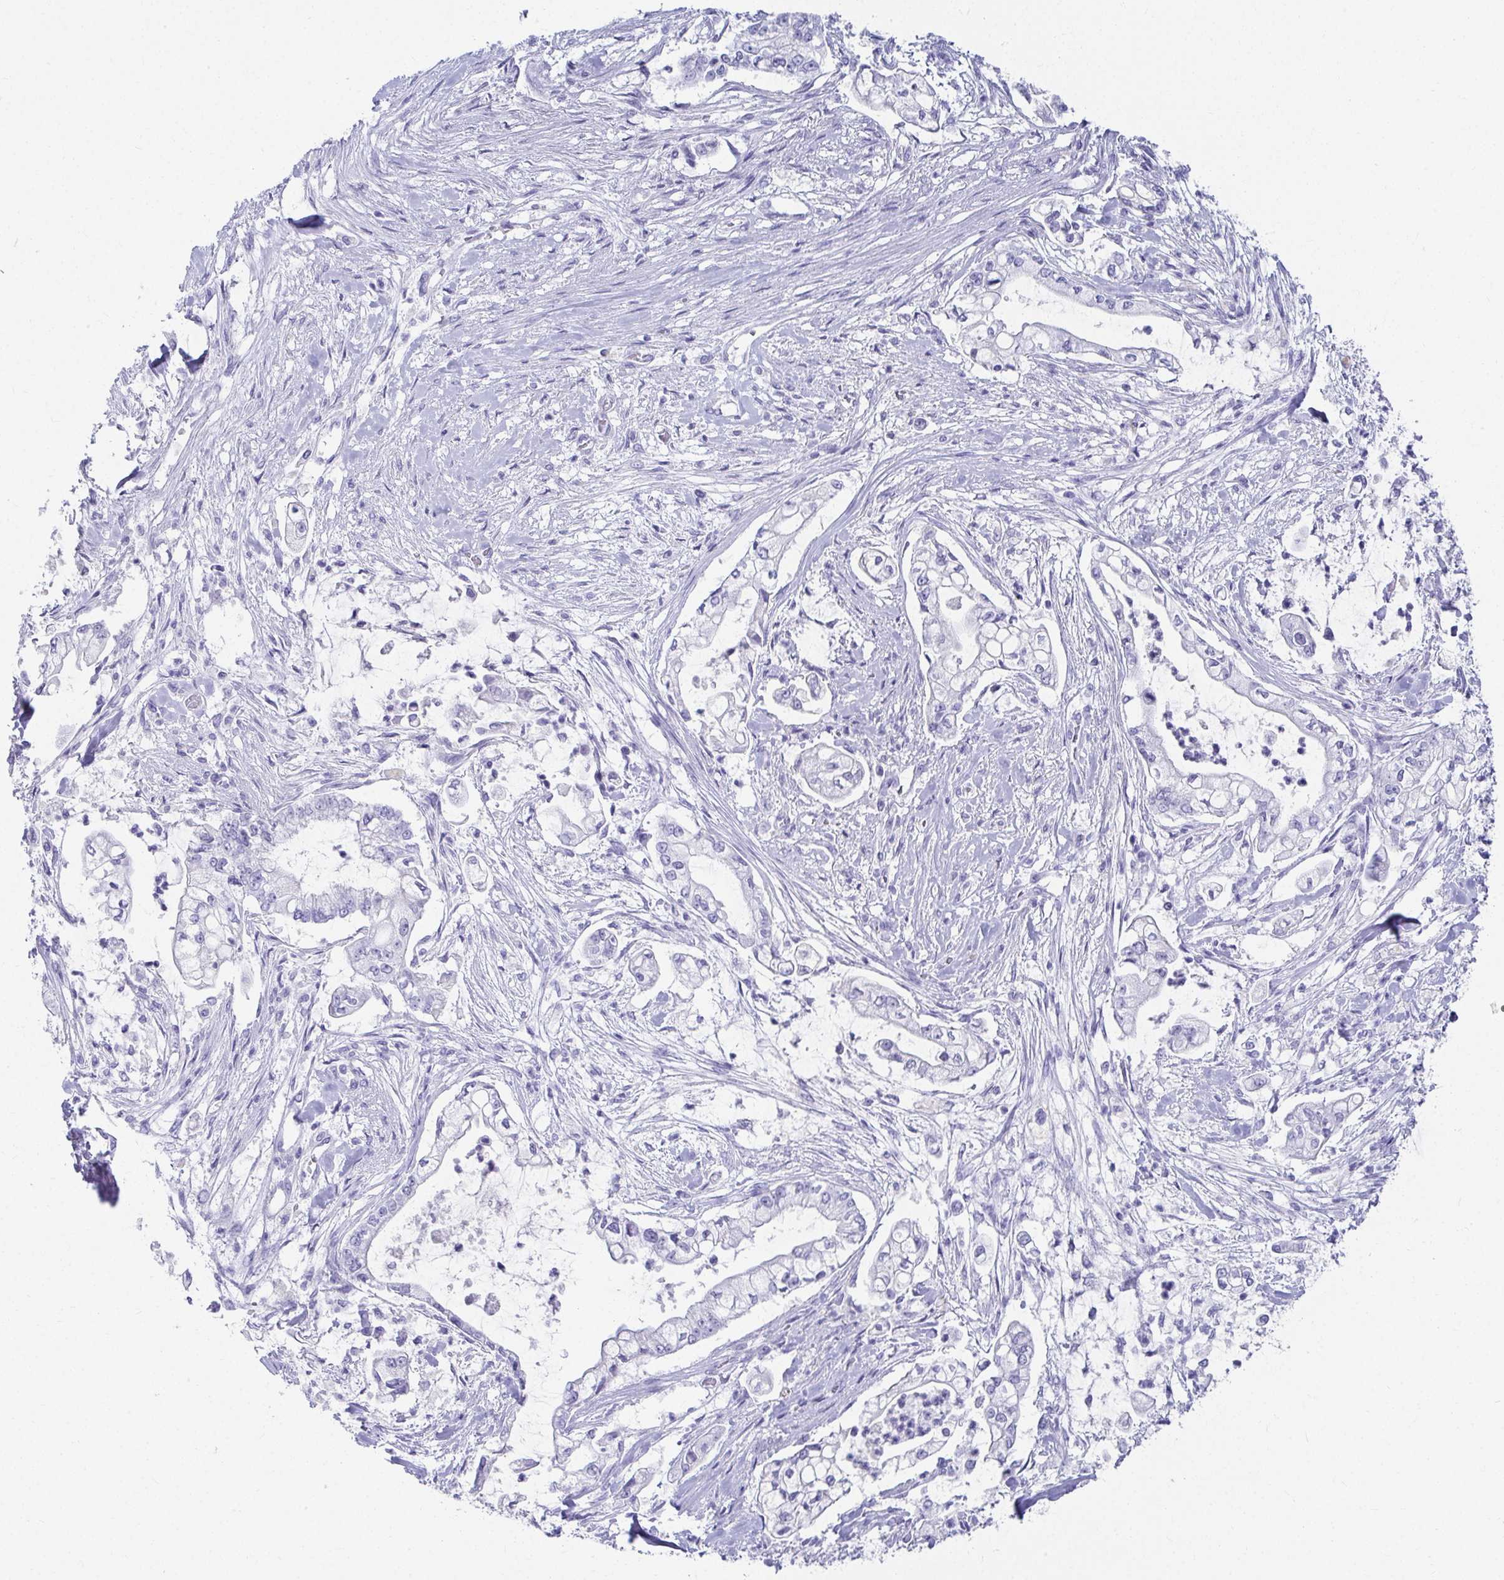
{"staining": {"intensity": "negative", "quantity": "none", "location": "none"}, "tissue": "pancreatic cancer", "cell_type": "Tumor cells", "image_type": "cancer", "snomed": [{"axis": "morphology", "description": "Adenocarcinoma, NOS"}, {"axis": "topography", "description": "Pancreas"}], "caption": "Immunohistochemical staining of human pancreatic adenocarcinoma displays no significant positivity in tumor cells.", "gene": "DPEP3", "patient": {"sex": "female", "age": 69}}